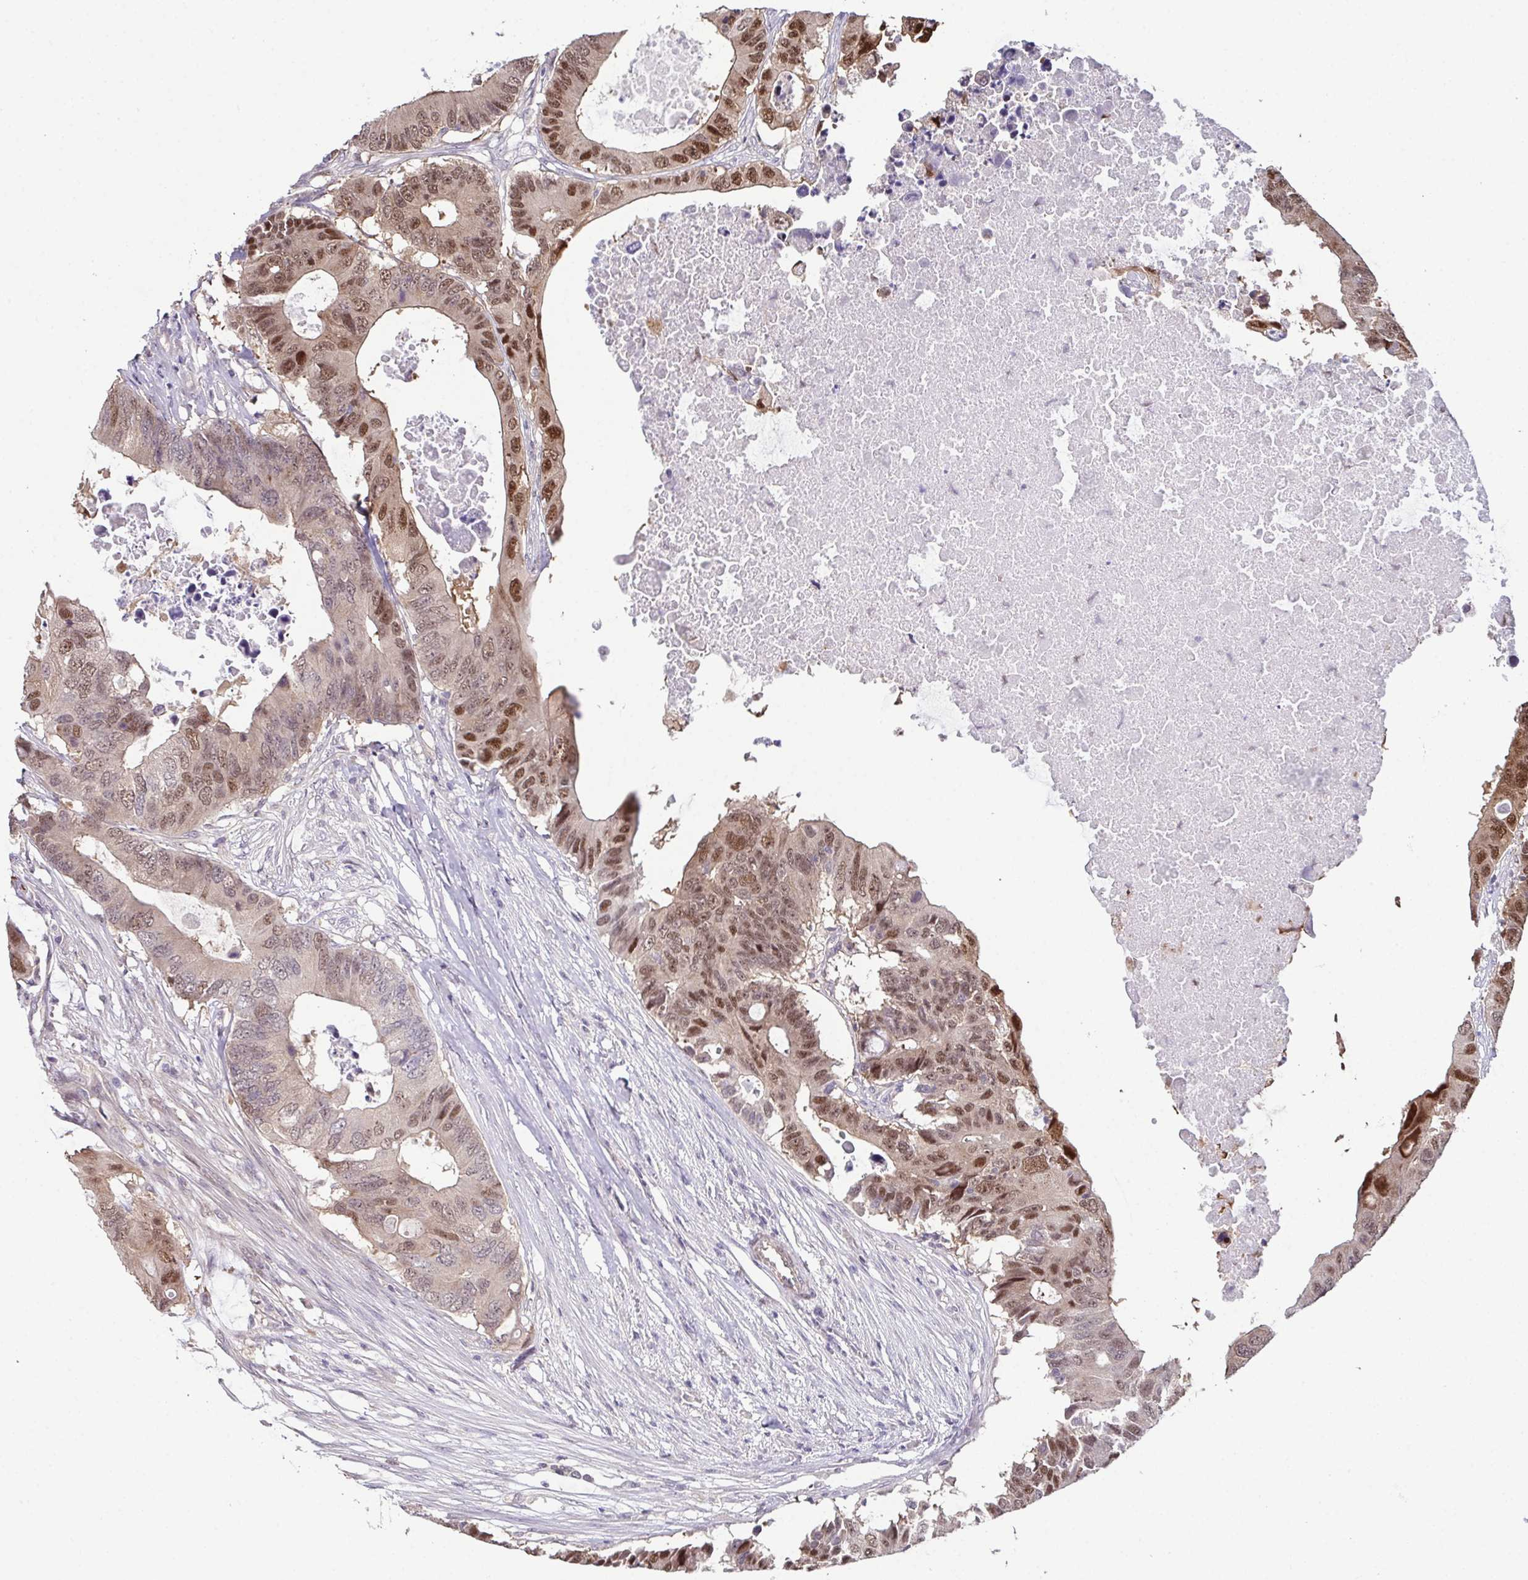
{"staining": {"intensity": "moderate", "quantity": ">75%", "location": "nuclear"}, "tissue": "colorectal cancer", "cell_type": "Tumor cells", "image_type": "cancer", "snomed": [{"axis": "morphology", "description": "Adenocarcinoma, NOS"}, {"axis": "topography", "description": "Colon"}], "caption": "Immunohistochemical staining of colorectal adenocarcinoma exhibits medium levels of moderate nuclear protein staining in about >75% of tumor cells.", "gene": "DNAJB1", "patient": {"sex": "male", "age": 71}}